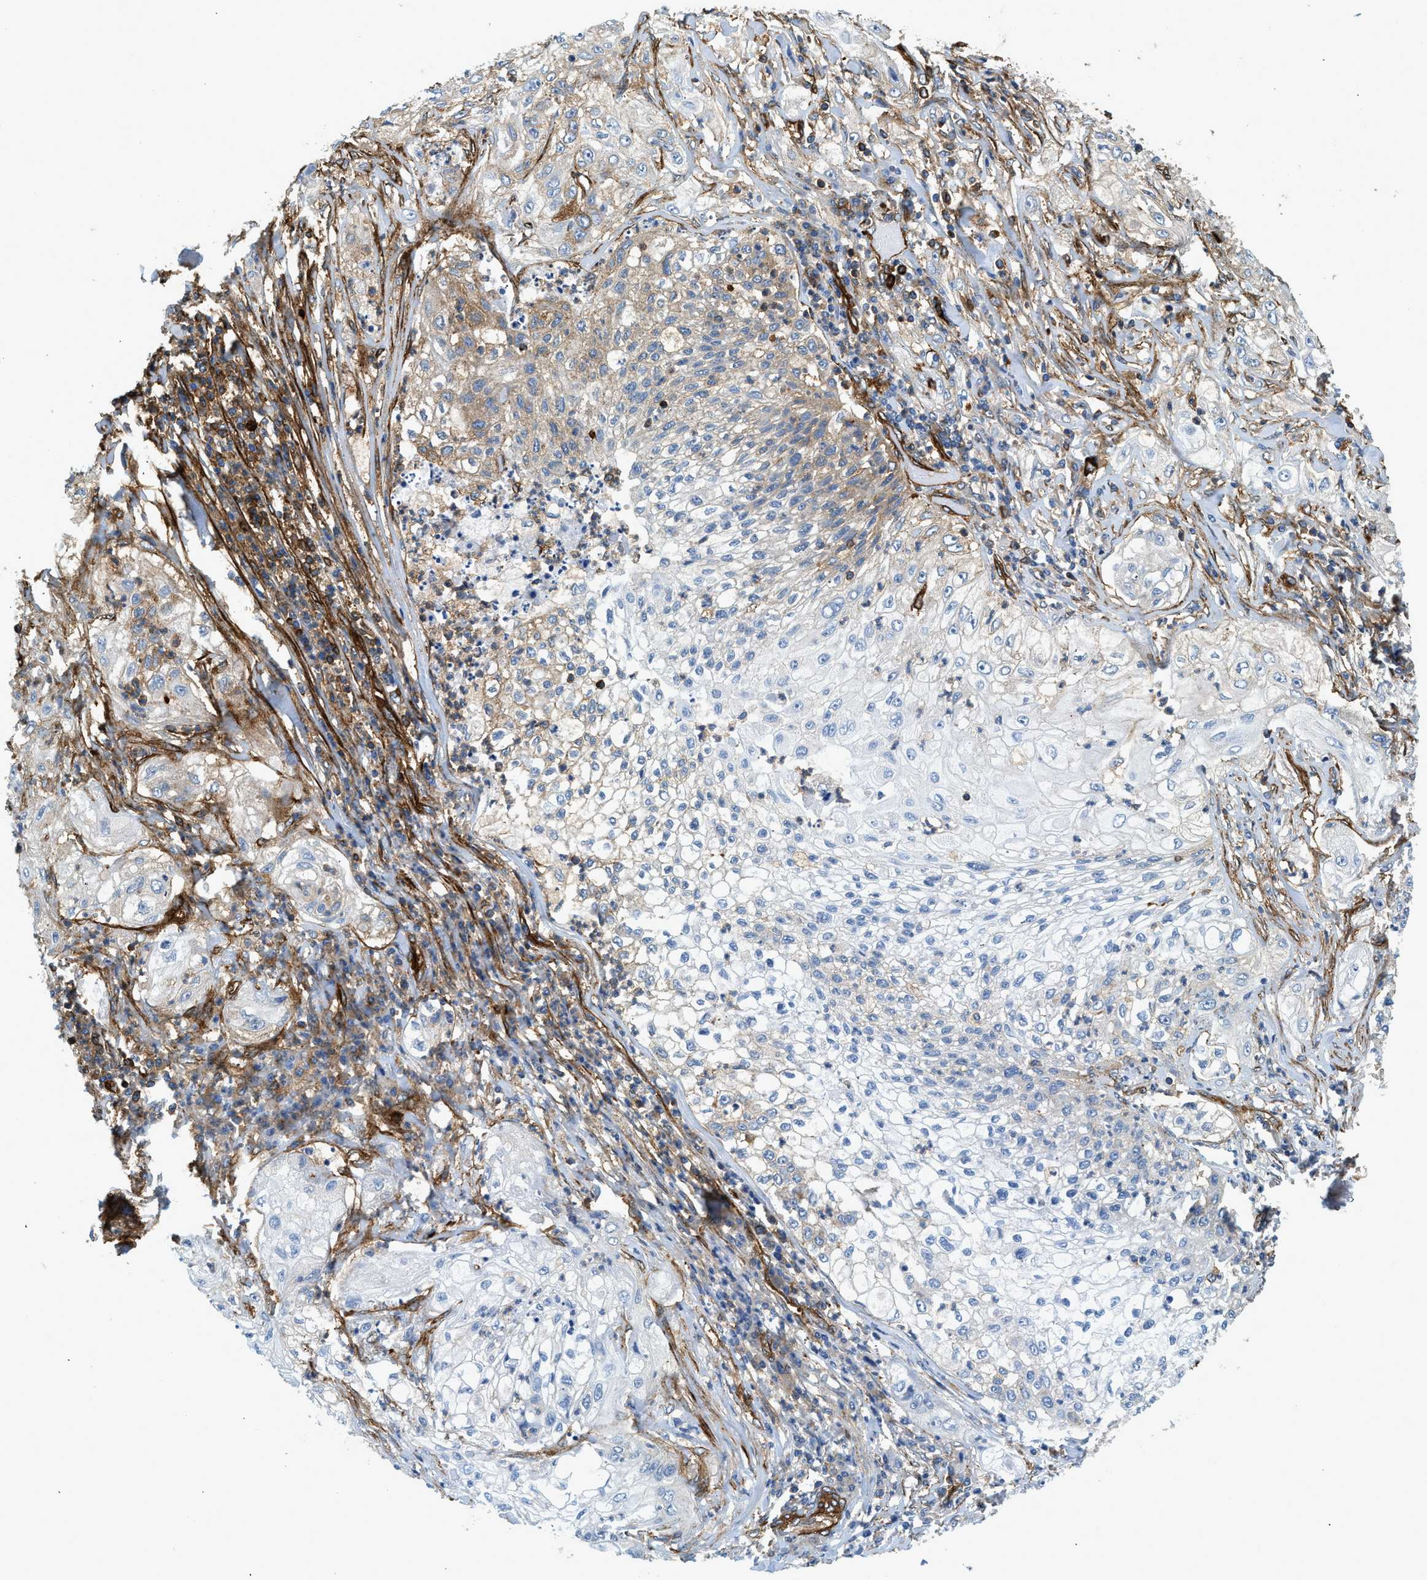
{"staining": {"intensity": "weak", "quantity": "<25%", "location": "cytoplasmic/membranous"}, "tissue": "lung cancer", "cell_type": "Tumor cells", "image_type": "cancer", "snomed": [{"axis": "morphology", "description": "Inflammation, NOS"}, {"axis": "morphology", "description": "Squamous cell carcinoma, NOS"}, {"axis": "topography", "description": "Lymph node"}, {"axis": "topography", "description": "Soft tissue"}, {"axis": "topography", "description": "Lung"}], "caption": "This is an immunohistochemistry photomicrograph of human lung cancer (squamous cell carcinoma). There is no expression in tumor cells.", "gene": "HIP1", "patient": {"sex": "male", "age": 66}}